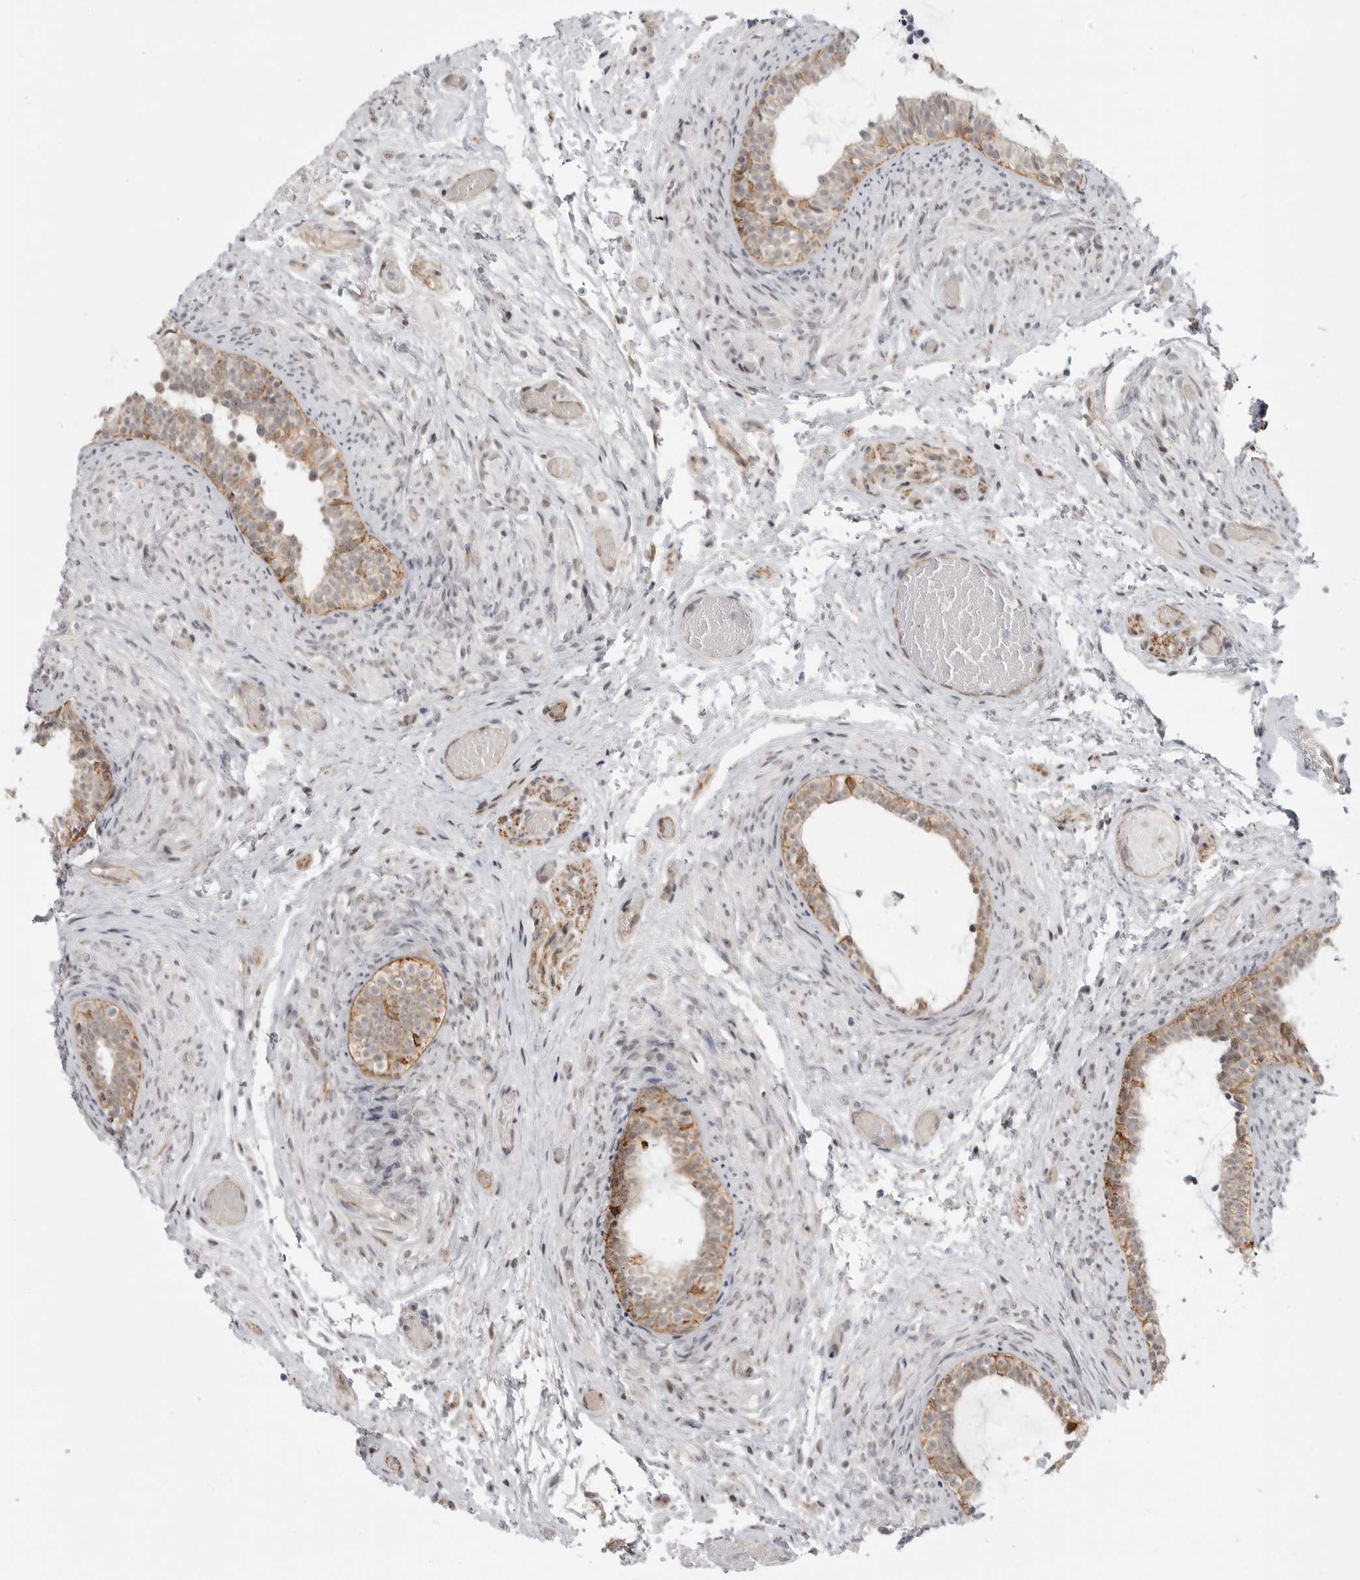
{"staining": {"intensity": "moderate", "quantity": "25%-75%", "location": "cytoplasmic/membranous"}, "tissue": "epididymis", "cell_type": "Glandular cells", "image_type": "normal", "snomed": [{"axis": "morphology", "description": "Normal tissue, NOS"}, {"axis": "topography", "description": "Epididymis"}], "caption": "Protein expression analysis of benign epididymis displays moderate cytoplasmic/membranous positivity in approximately 25%-75% of glandular cells. The protein of interest is stained brown, and the nuclei are stained in blue (DAB IHC with brightfield microscopy, high magnification).", "gene": "CEP295NL", "patient": {"sex": "male", "age": 5}}